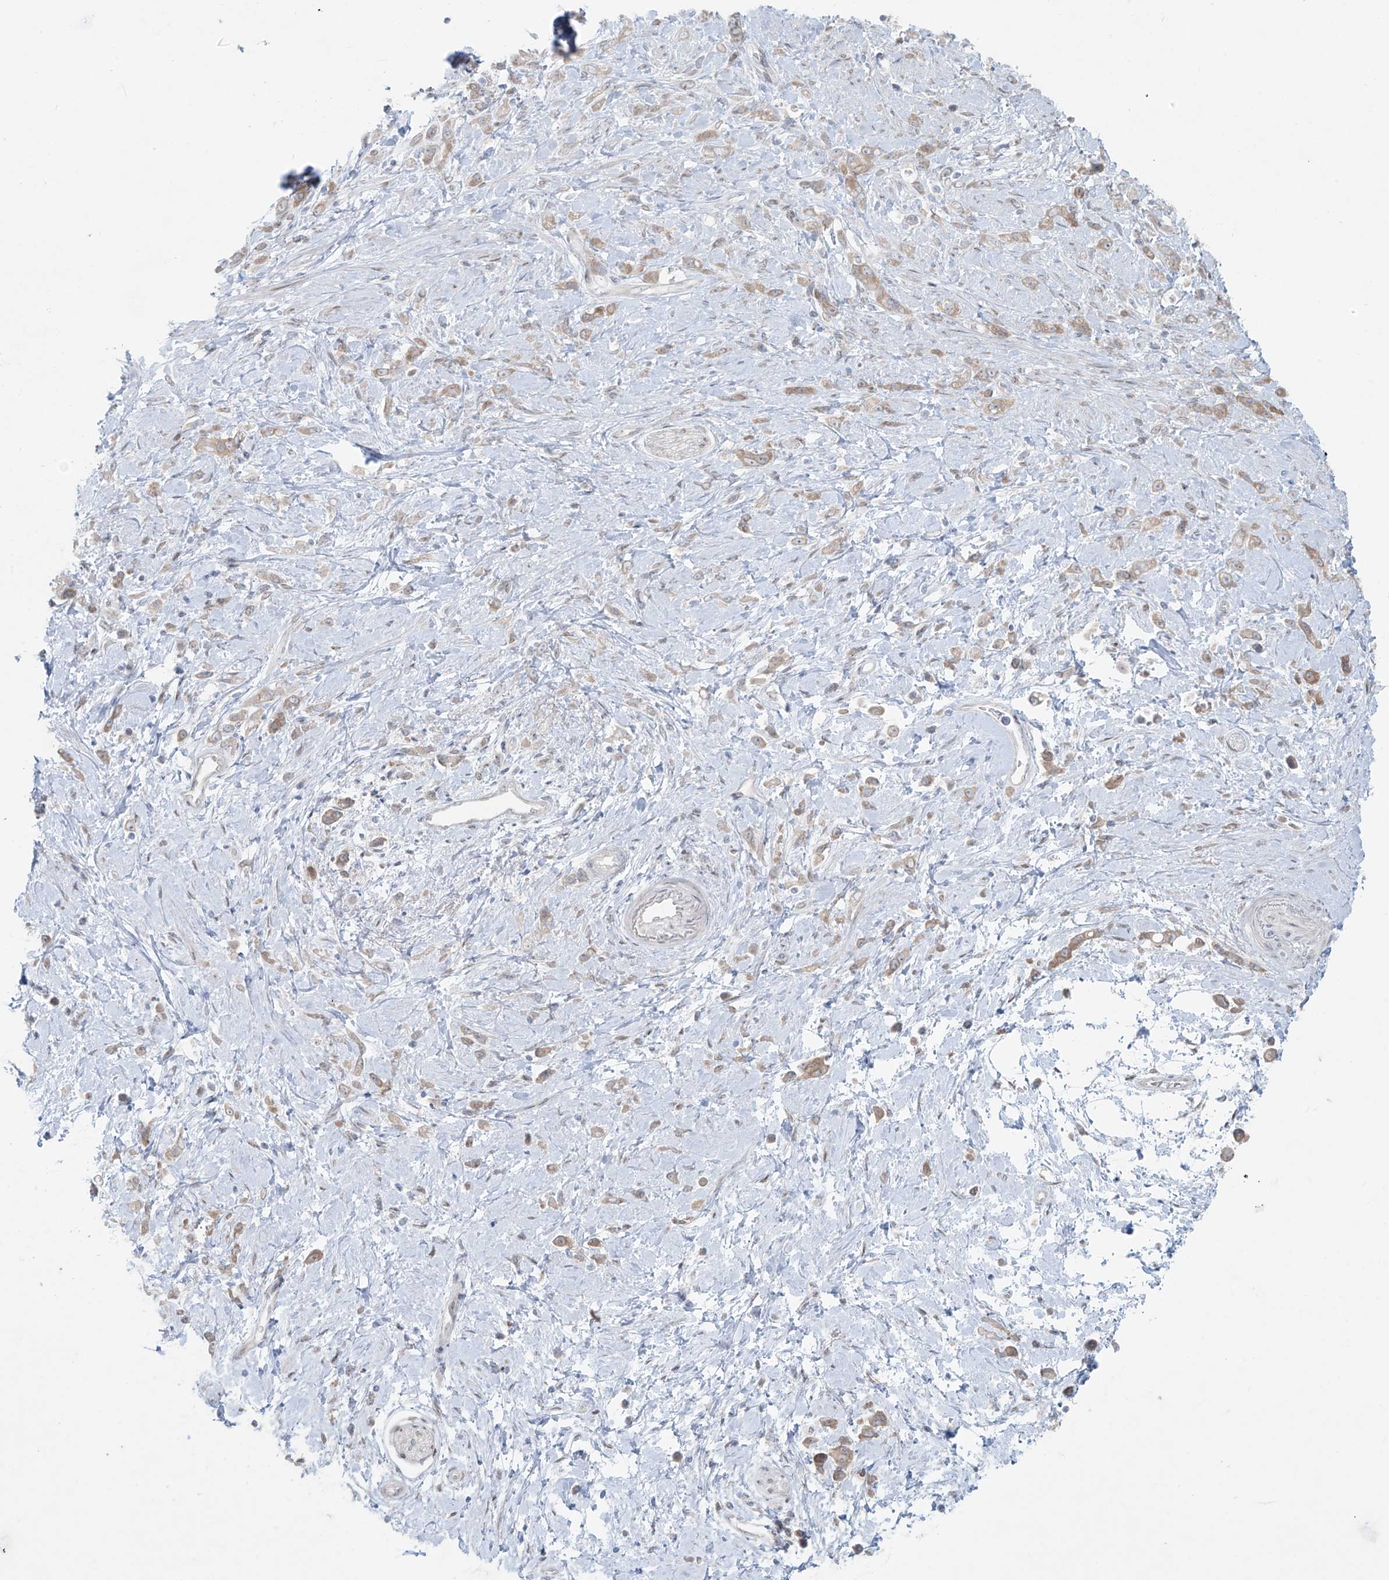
{"staining": {"intensity": "weak", "quantity": ">75%", "location": "cytoplasmic/membranous"}, "tissue": "stomach cancer", "cell_type": "Tumor cells", "image_type": "cancer", "snomed": [{"axis": "morphology", "description": "Adenocarcinoma, NOS"}, {"axis": "topography", "description": "Stomach"}], "caption": "Protein staining demonstrates weak cytoplasmic/membranous staining in about >75% of tumor cells in stomach cancer (adenocarcinoma). The staining was performed using DAB (3,3'-diaminobenzidine), with brown indicating positive protein expression. Nuclei are stained blue with hematoxylin.", "gene": "PPAT", "patient": {"sex": "female", "age": 60}}